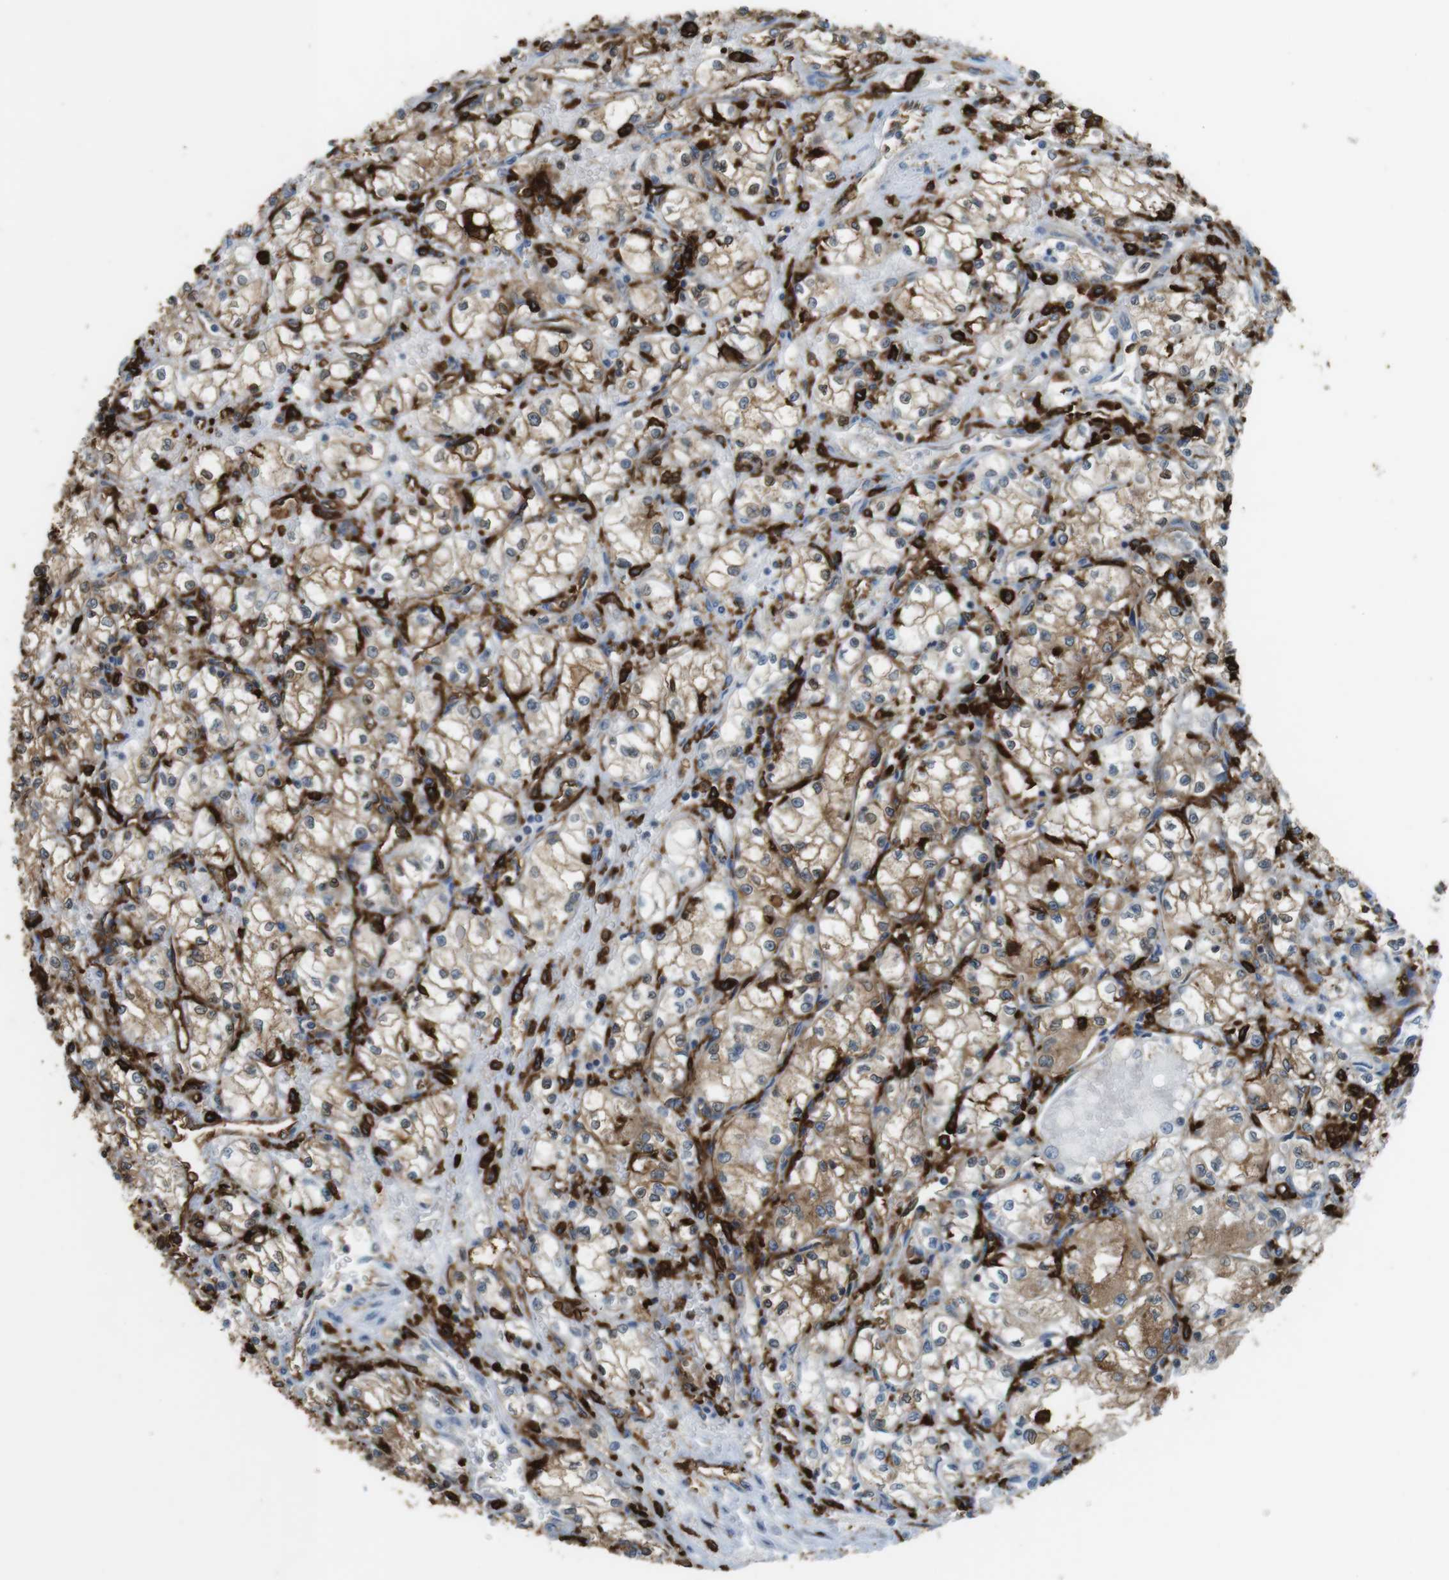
{"staining": {"intensity": "moderate", "quantity": "25%-75%", "location": "cytoplasmic/membranous"}, "tissue": "renal cancer", "cell_type": "Tumor cells", "image_type": "cancer", "snomed": [{"axis": "morphology", "description": "Normal tissue, NOS"}, {"axis": "morphology", "description": "Adenocarcinoma, NOS"}, {"axis": "topography", "description": "Kidney"}], "caption": "DAB immunohistochemical staining of renal cancer demonstrates moderate cytoplasmic/membranous protein expression in approximately 25%-75% of tumor cells. (Brightfield microscopy of DAB IHC at high magnification).", "gene": "HLA-DRA", "patient": {"sex": "male", "age": 59}}